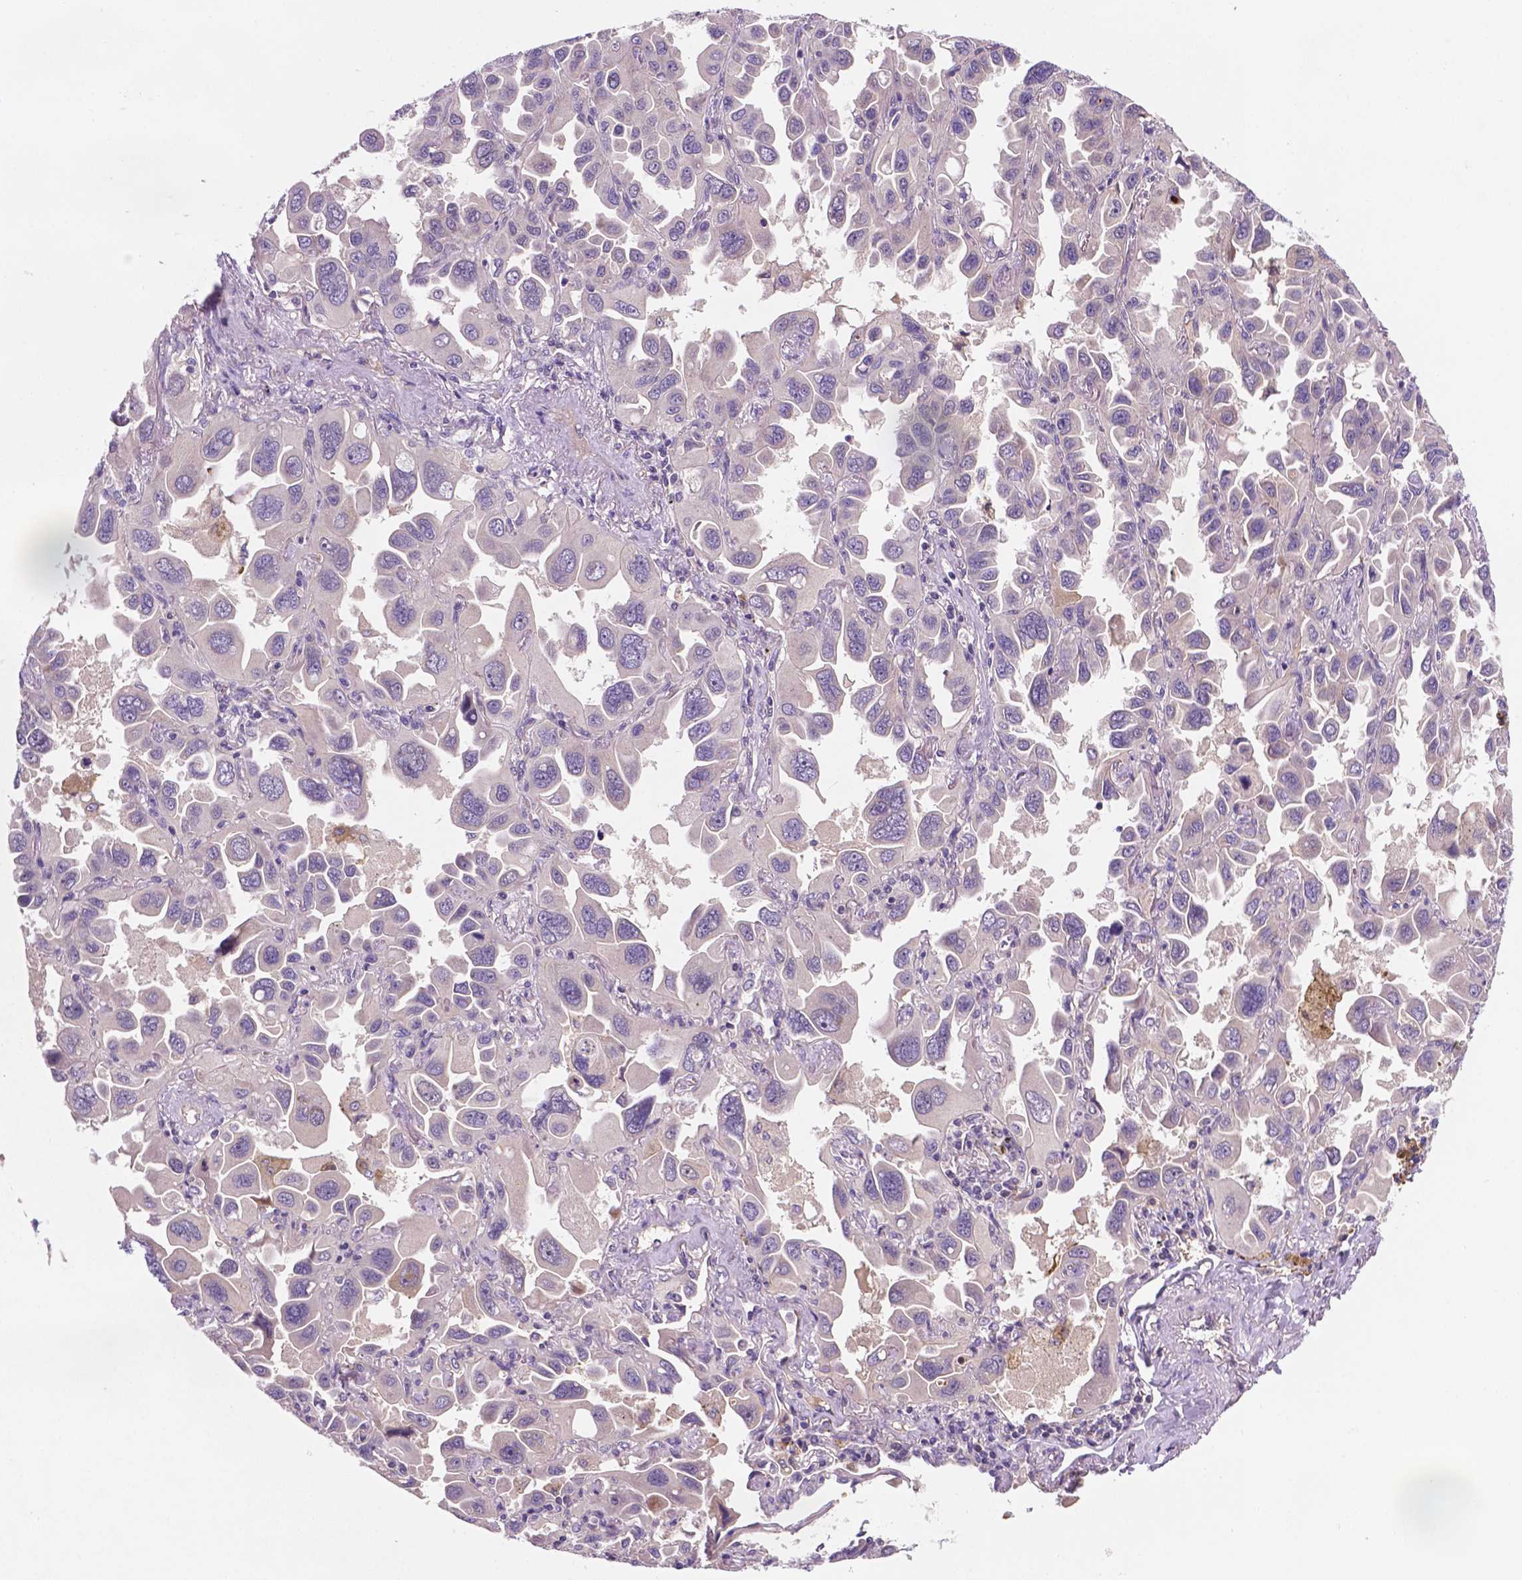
{"staining": {"intensity": "negative", "quantity": "none", "location": "none"}, "tissue": "lung cancer", "cell_type": "Tumor cells", "image_type": "cancer", "snomed": [{"axis": "morphology", "description": "Adenocarcinoma, NOS"}, {"axis": "topography", "description": "Lung"}], "caption": "This is a histopathology image of IHC staining of lung cancer, which shows no positivity in tumor cells.", "gene": "TM4SF20", "patient": {"sex": "male", "age": 64}}